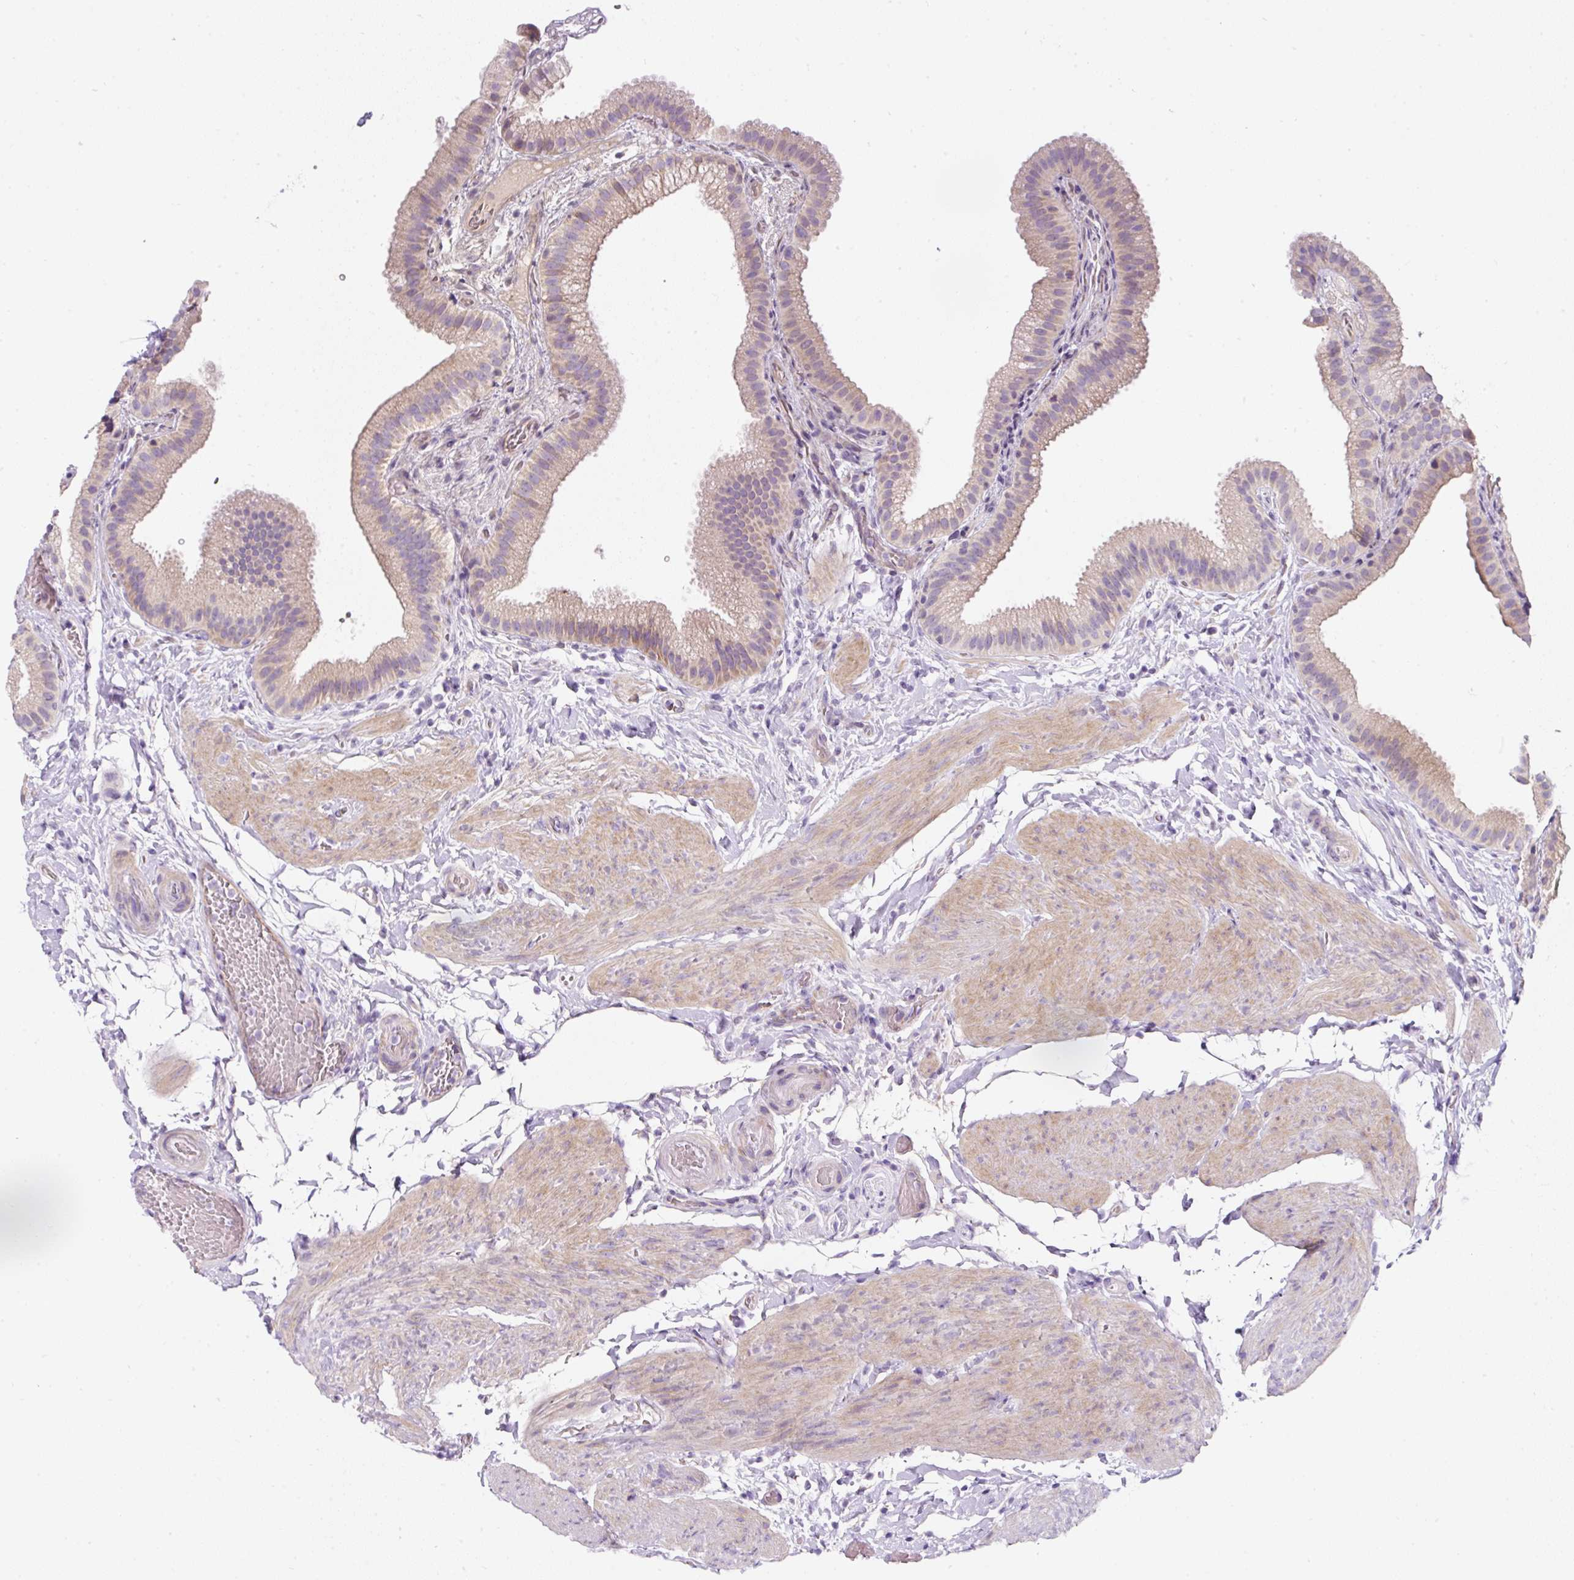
{"staining": {"intensity": "moderate", "quantity": "25%-75%", "location": "cytoplasmic/membranous"}, "tissue": "gallbladder", "cell_type": "Glandular cells", "image_type": "normal", "snomed": [{"axis": "morphology", "description": "Normal tissue, NOS"}, {"axis": "topography", "description": "Gallbladder"}], "caption": "Immunohistochemical staining of unremarkable gallbladder demonstrates 25%-75% levels of moderate cytoplasmic/membranous protein positivity in about 25%-75% of glandular cells. (Stains: DAB in brown, nuclei in blue, Microscopy: brightfield microscopy at high magnification).", "gene": "ERAP2", "patient": {"sex": "female", "age": 63}}